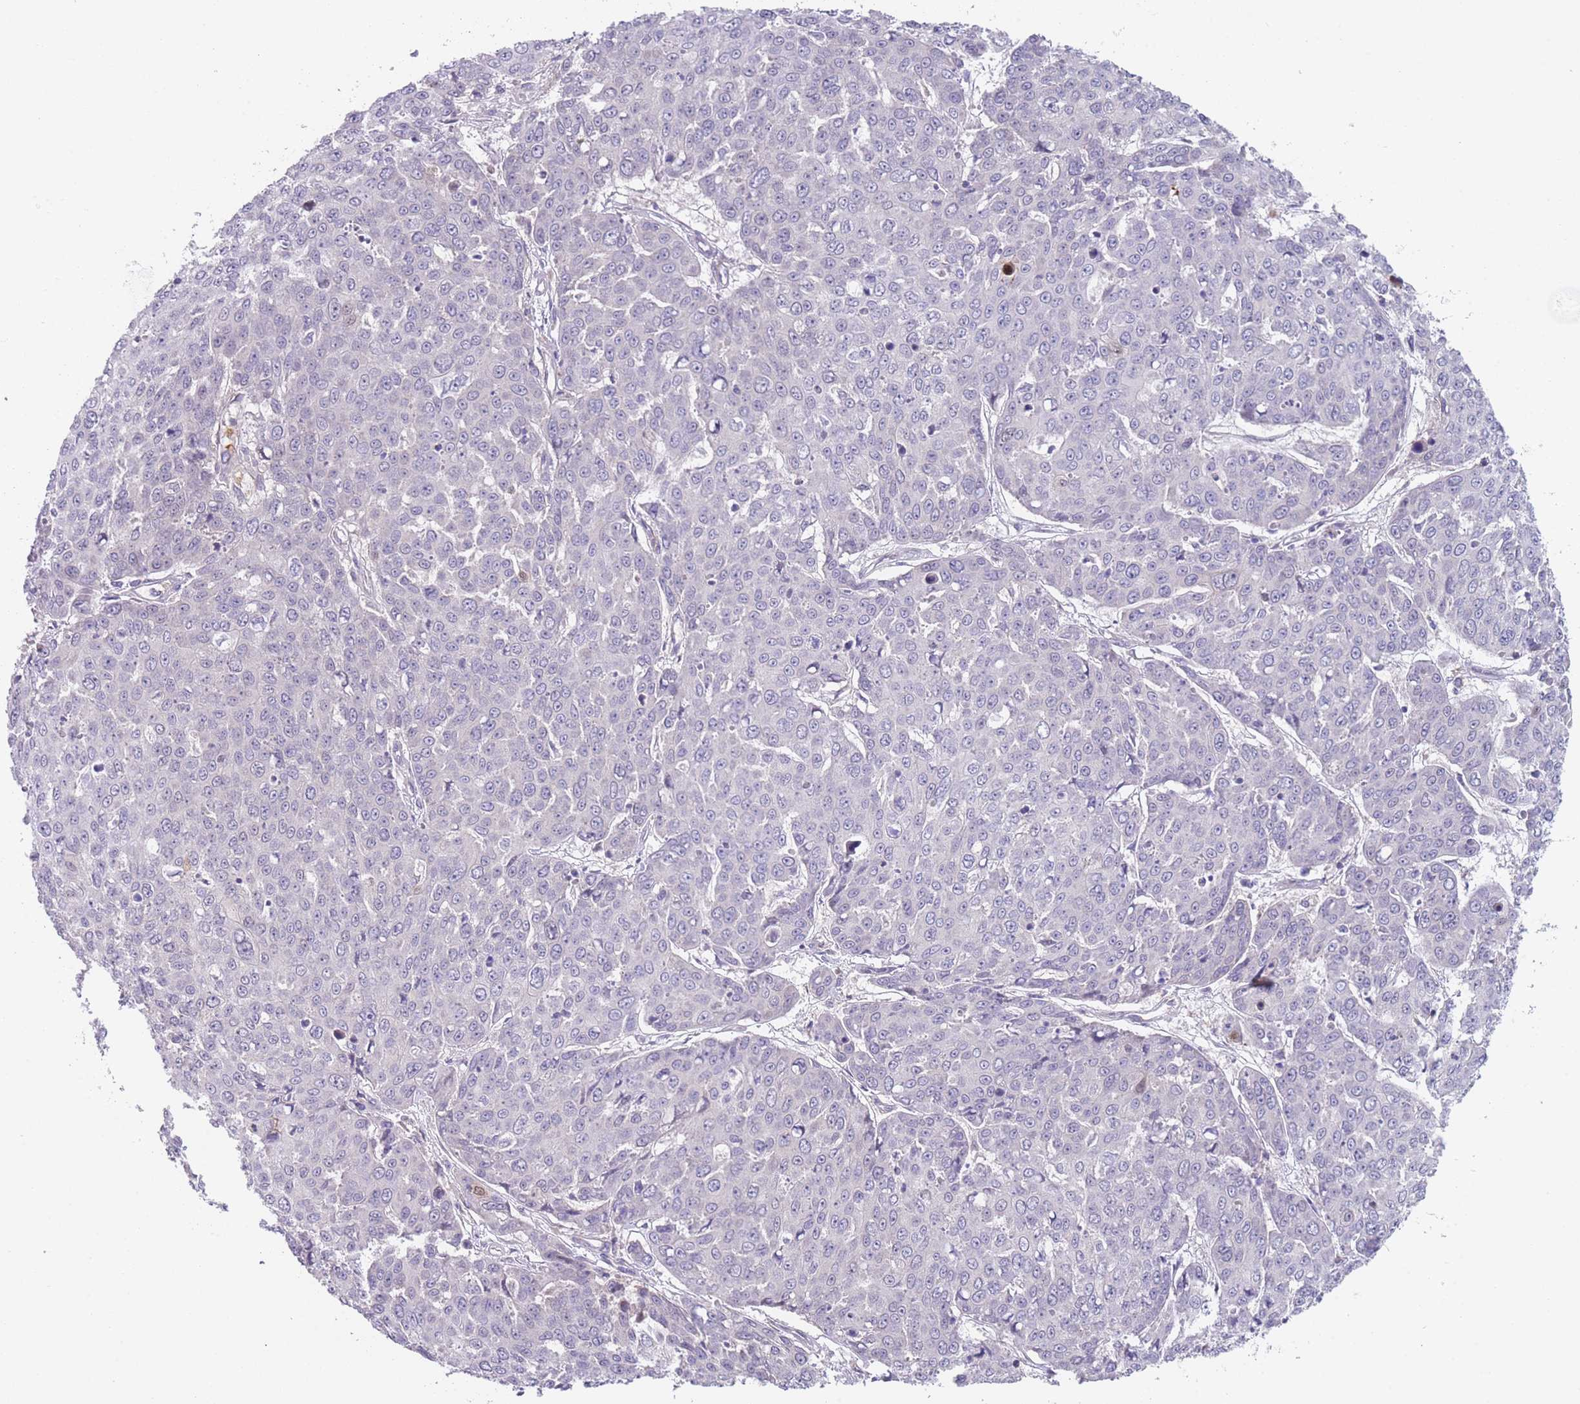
{"staining": {"intensity": "negative", "quantity": "none", "location": "none"}, "tissue": "skin cancer", "cell_type": "Tumor cells", "image_type": "cancer", "snomed": [{"axis": "morphology", "description": "Squamous cell carcinoma, NOS"}, {"axis": "topography", "description": "Skin"}], "caption": "High power microscopy micrograph of an IHC photomicrograph of skin squamous cell carcinoma, revealing no significant expression in tumor cells.", "gene": "SMPD4", "patient": {"sex": "male", "age": 71}}